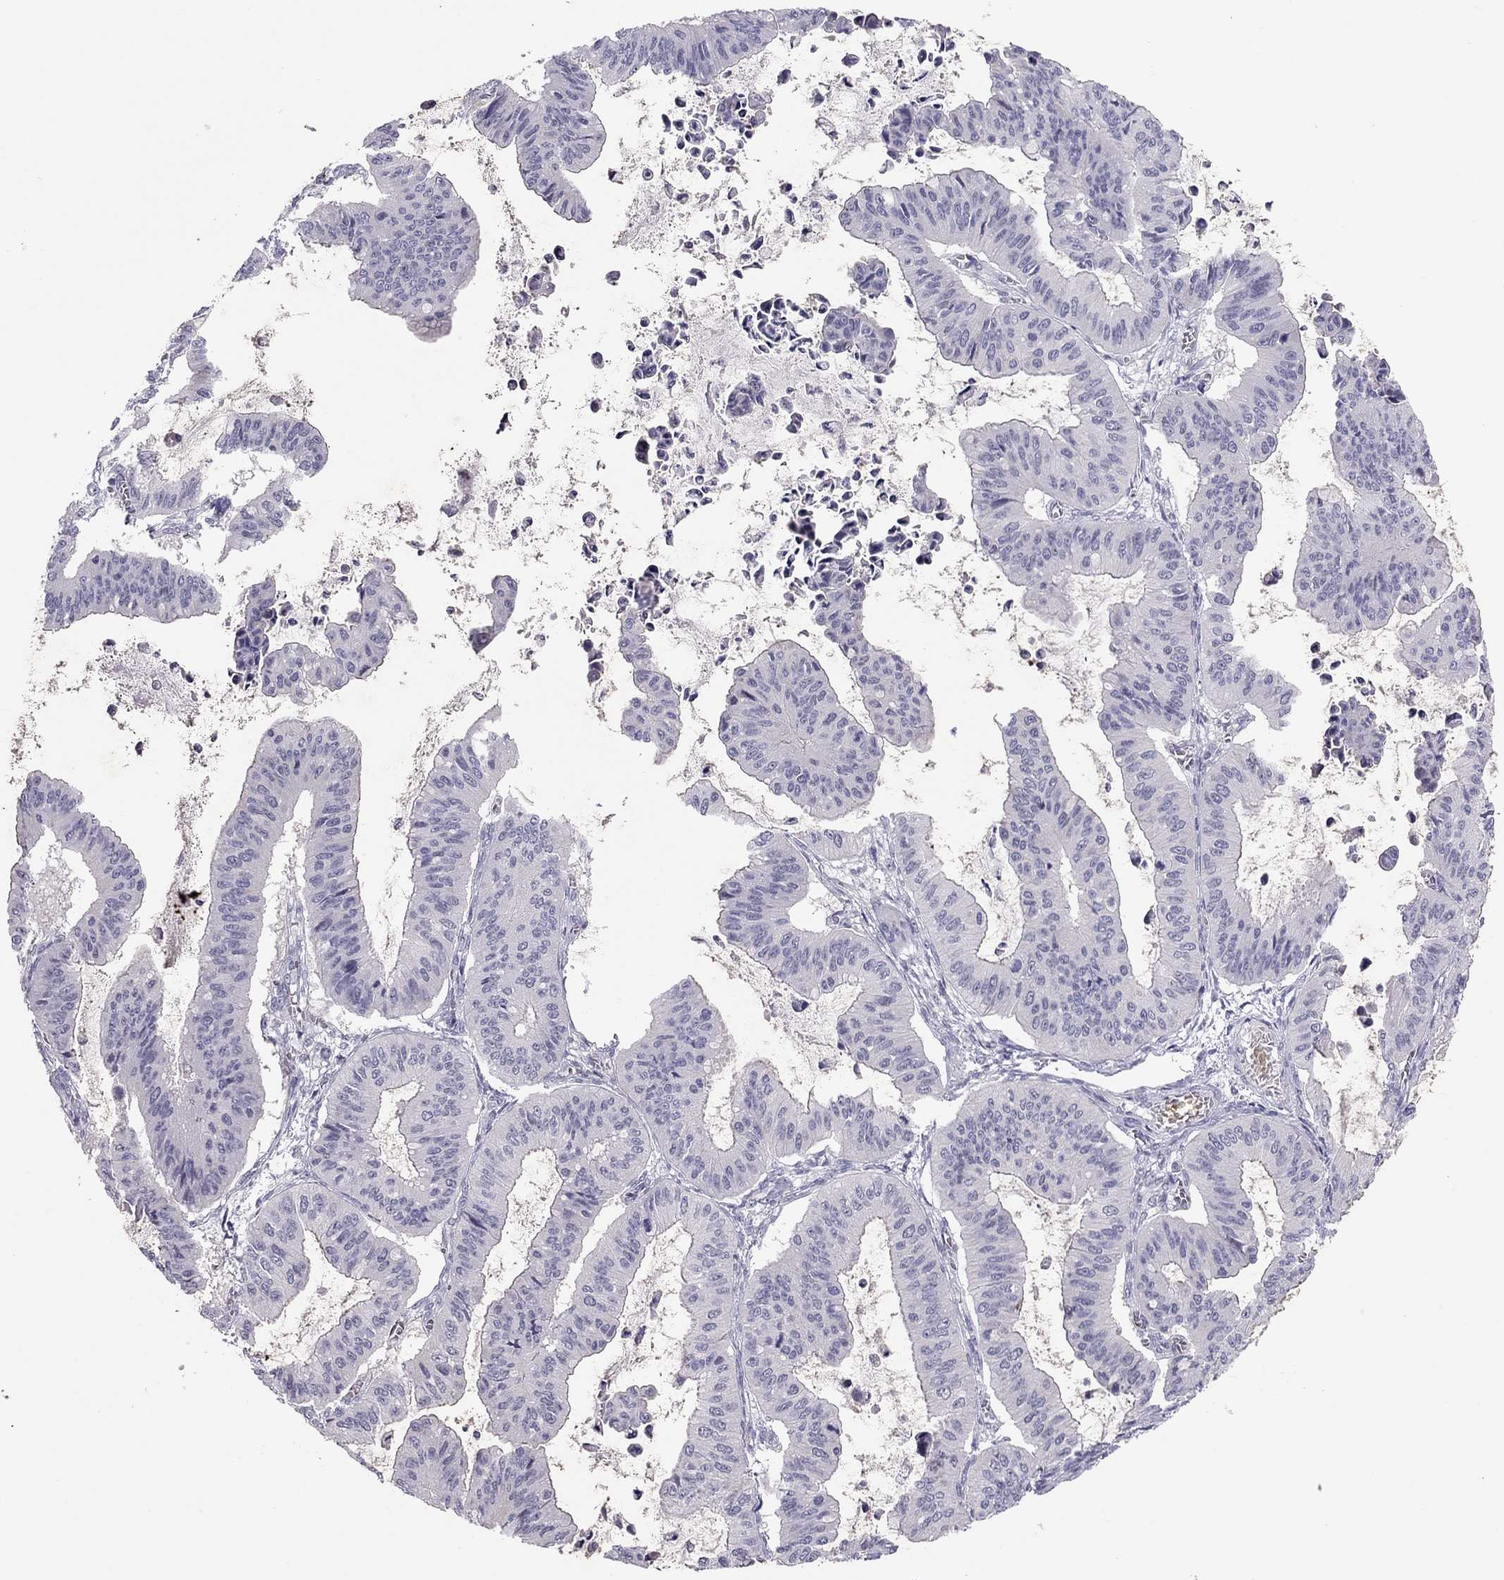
{"staining": {"intensity": "negative", "quantity": "none", "location": "none"}, "tissue": "ovarian cancer", "cell_type": "Tumor cells", "image_type": "cancer", "snomed": [{"axis": "morphology", "description": "Cystadenocarcinoma, mucinous, NOS"}, {"axis": "topography", "description": "Ovary"}], "caption": "High power microscopy micrograph of an IHC image of ovarian cancer, revealing no significant staining in tumor cells. Brightfield microscopy of immunohistochemistry (IHC) stained with DAB (3,3'-diaminobenzidine) (brown) and hematoxylin (blue), captured at high magnification.", "gene": "TEX14", "patient": {"sex": "female", "age": 72}}